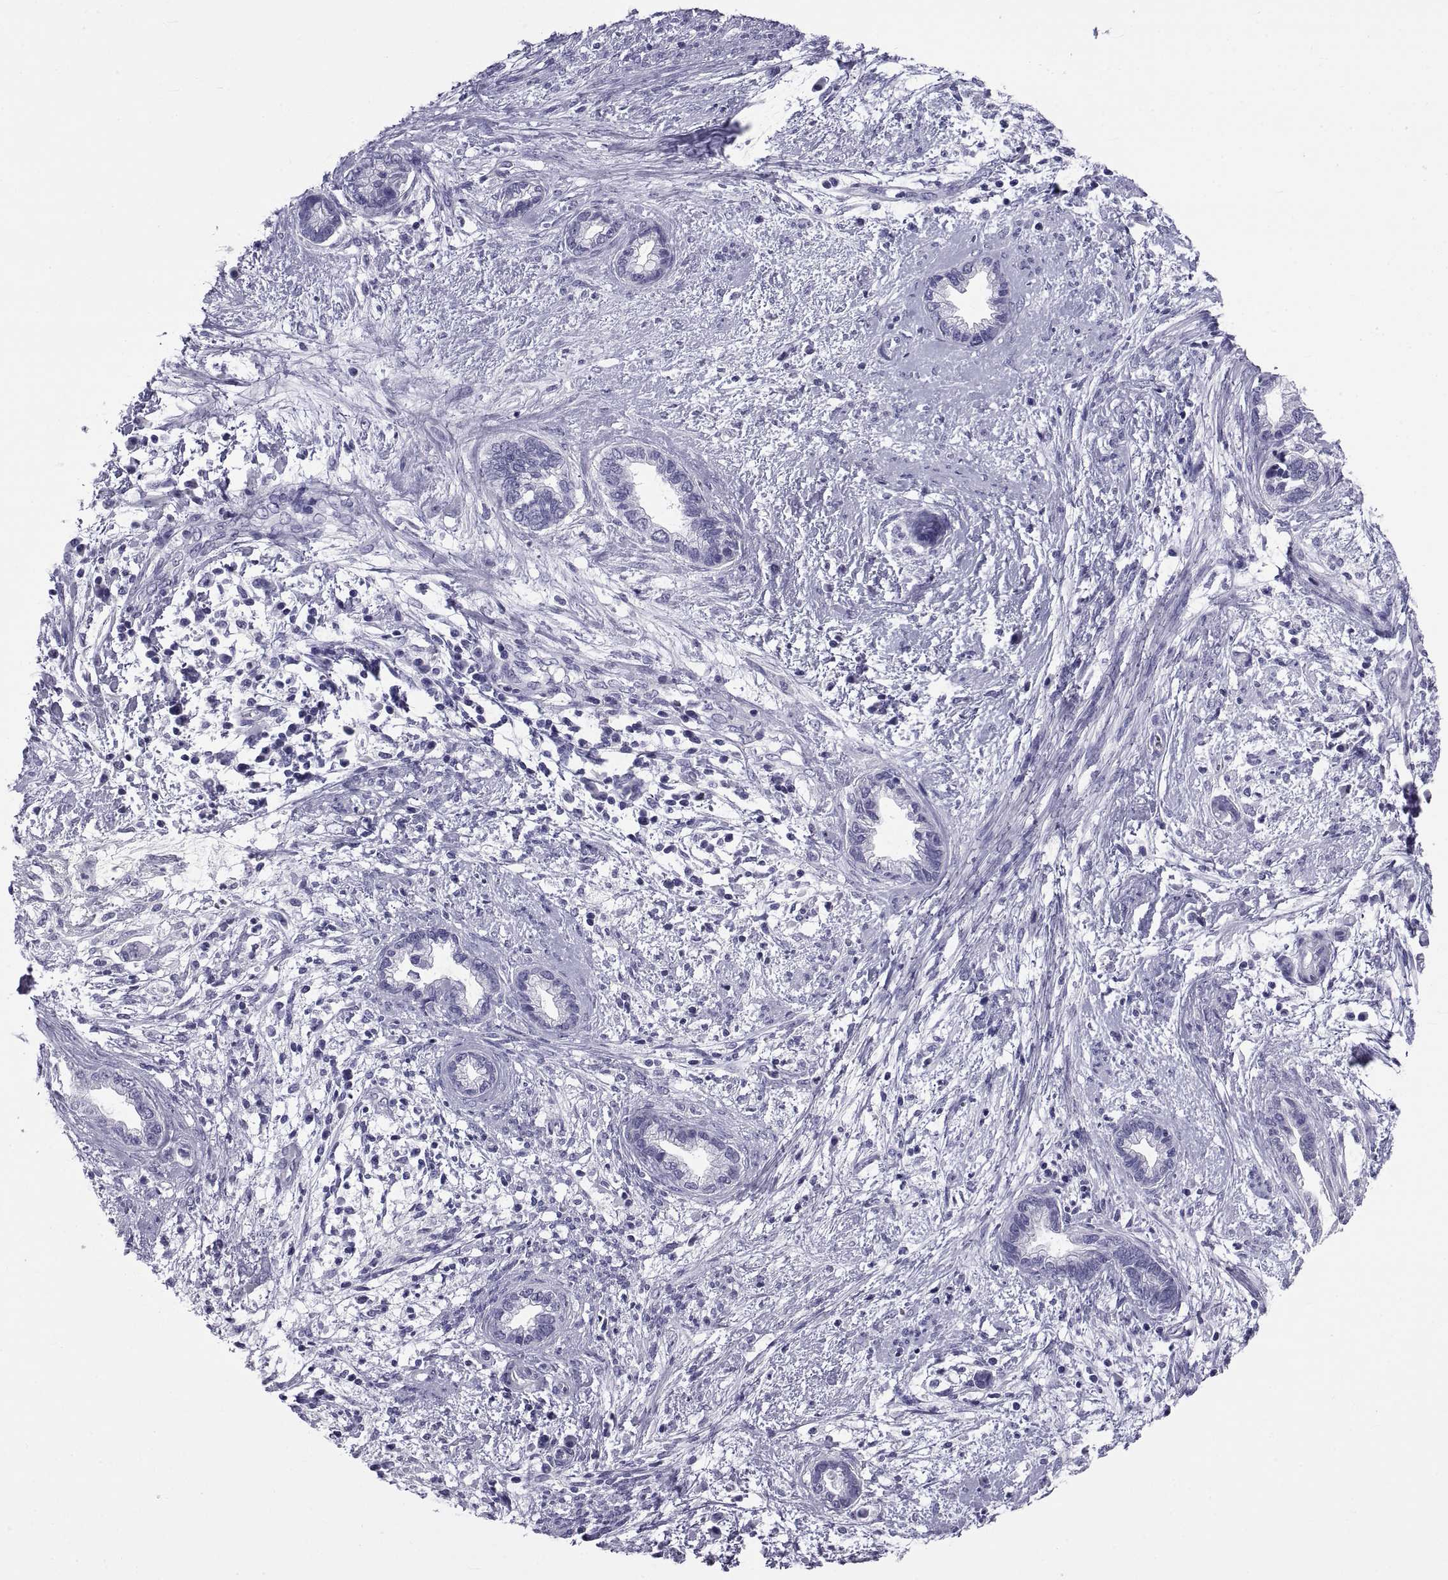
{"staining": {"intensity": "negative", "quantity": "none", "location": "none"}, "tissue": "cervical cancer", "cell_type": "Tumor cells", "image_type": "cancer", "snomed": [{"axis": "morphology", "description": "Adenocarcinoma, NOS"}, {"axis": "topography", "description": "Cervix"}], "caption": "This is an immunohistochemistry histopathology image of cervical cancer (adenocarcinoma). There is no positivity in tumor cells.", "gene": "NPTX2", "patient": {"sex": "female", "age": 62}}